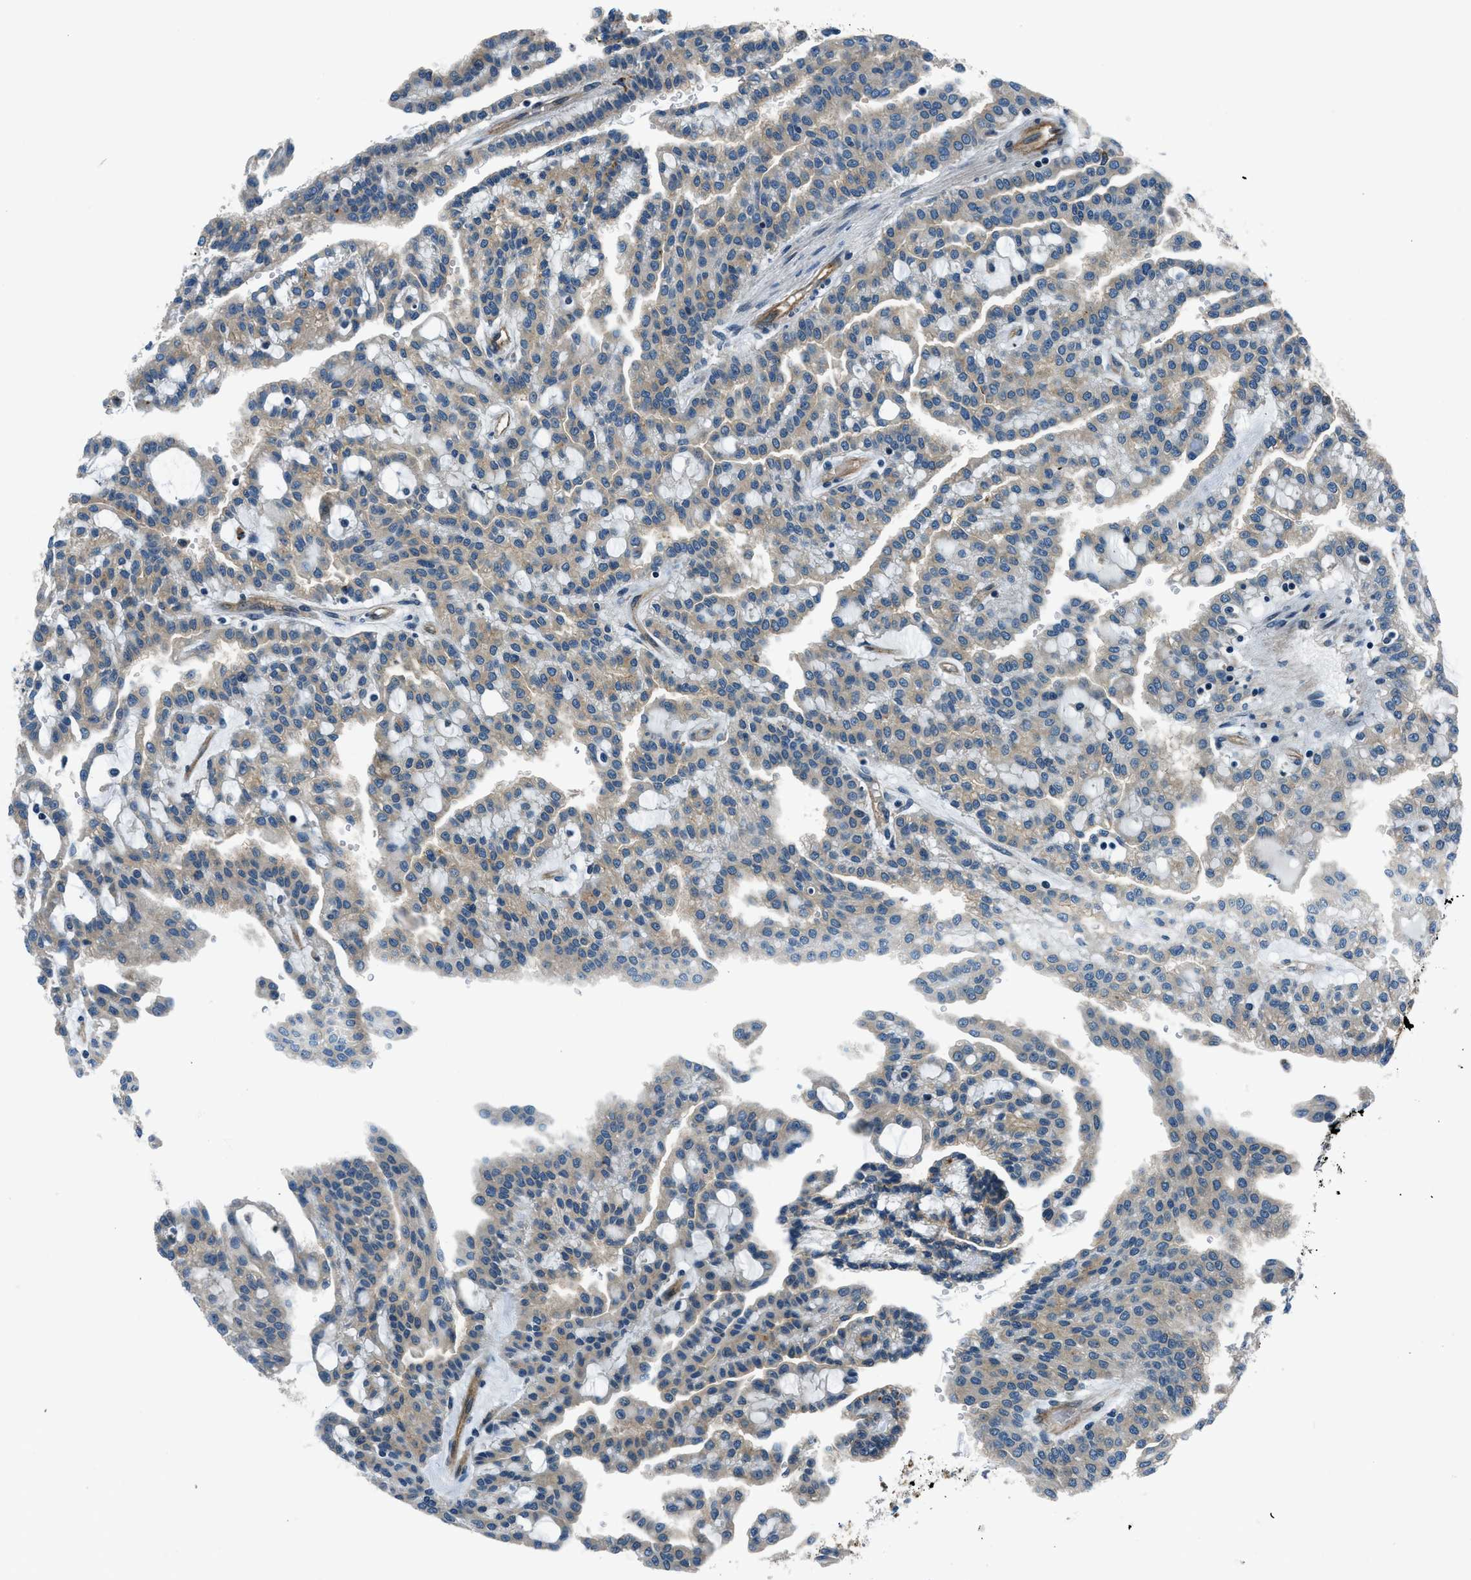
{"staining": {"intensity": "weak", "quantity": ">75%", "location": "cytoplasmic/membranous"}, "tissue": "renal cancer", "cell_type": "Tumor cells", "image_type": "cancer", "snomed": [{"axis": "morphology", "description": "Adenocarcinoma, NOS"}, {"axis": "topography", "description": "Kidney"}], "caption": "Protein staining of renal adenocarcinoma tissue exhibits weak cytoplasmic/membranous expression in about >75% of tumor cells.", "gene": "SLC19A2", "patient": {"sex": "male", "age": 63}}